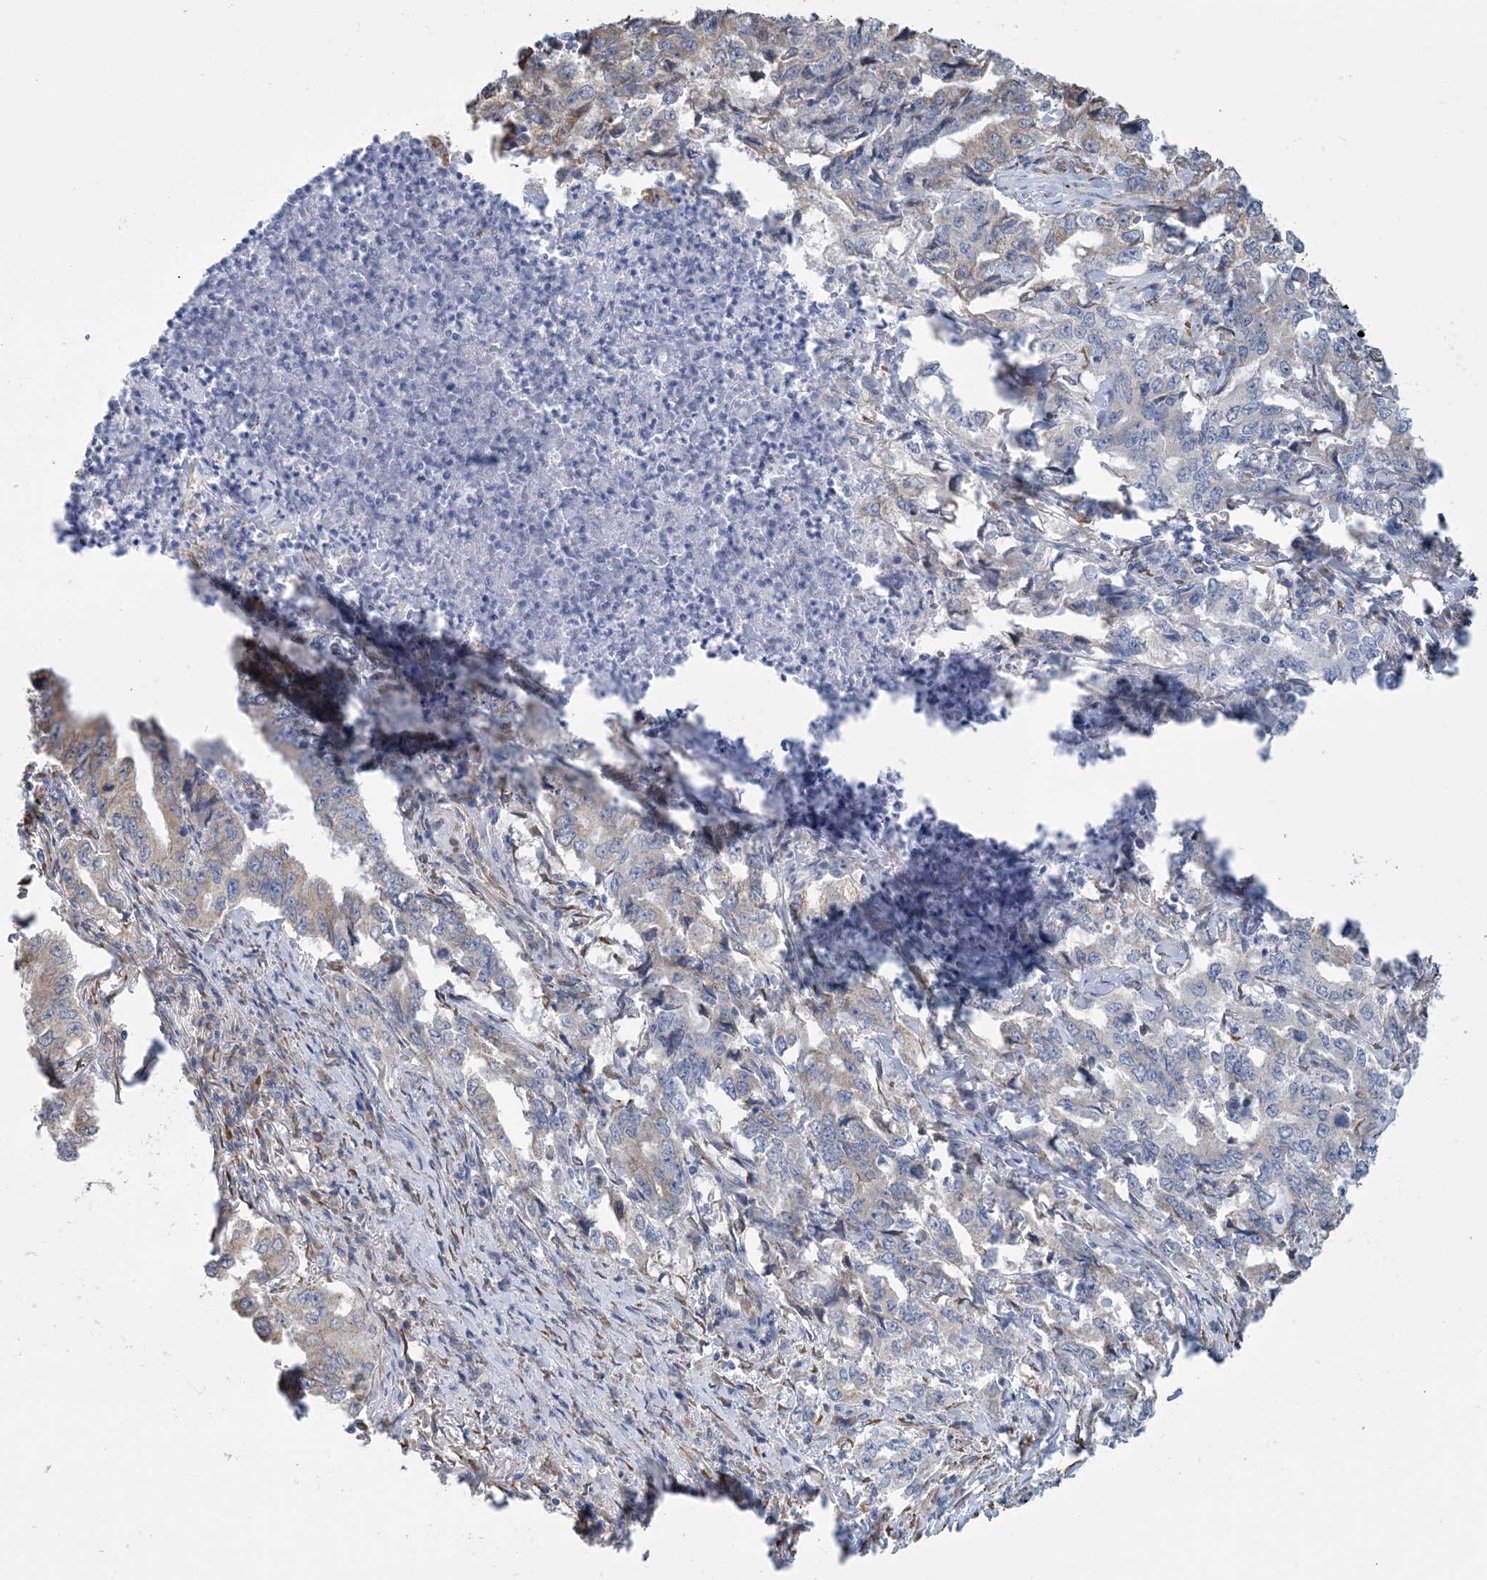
{"staining": {"intensity": "weak", "quantity": "25%-75%", "location": "cytoplasmic/membranous"}, "tissue": "lung cancer", "cell_type": "Tumor cells", "image_type": "cancer", "snomed": [{"axis": "morphology", "description": "Adenocarcinoma, NOS"}, {"axis": "topography", "description": "Lung"}], "caption": "Brown immunohistochemical staining in human adenocarcinoma (lung) exhibits weak cytoplasmic/membranous expression in approximately 25%-75% of tumor cells.", "gene": "CCDC14", "patient": {"sex": "female", "age": 51}}